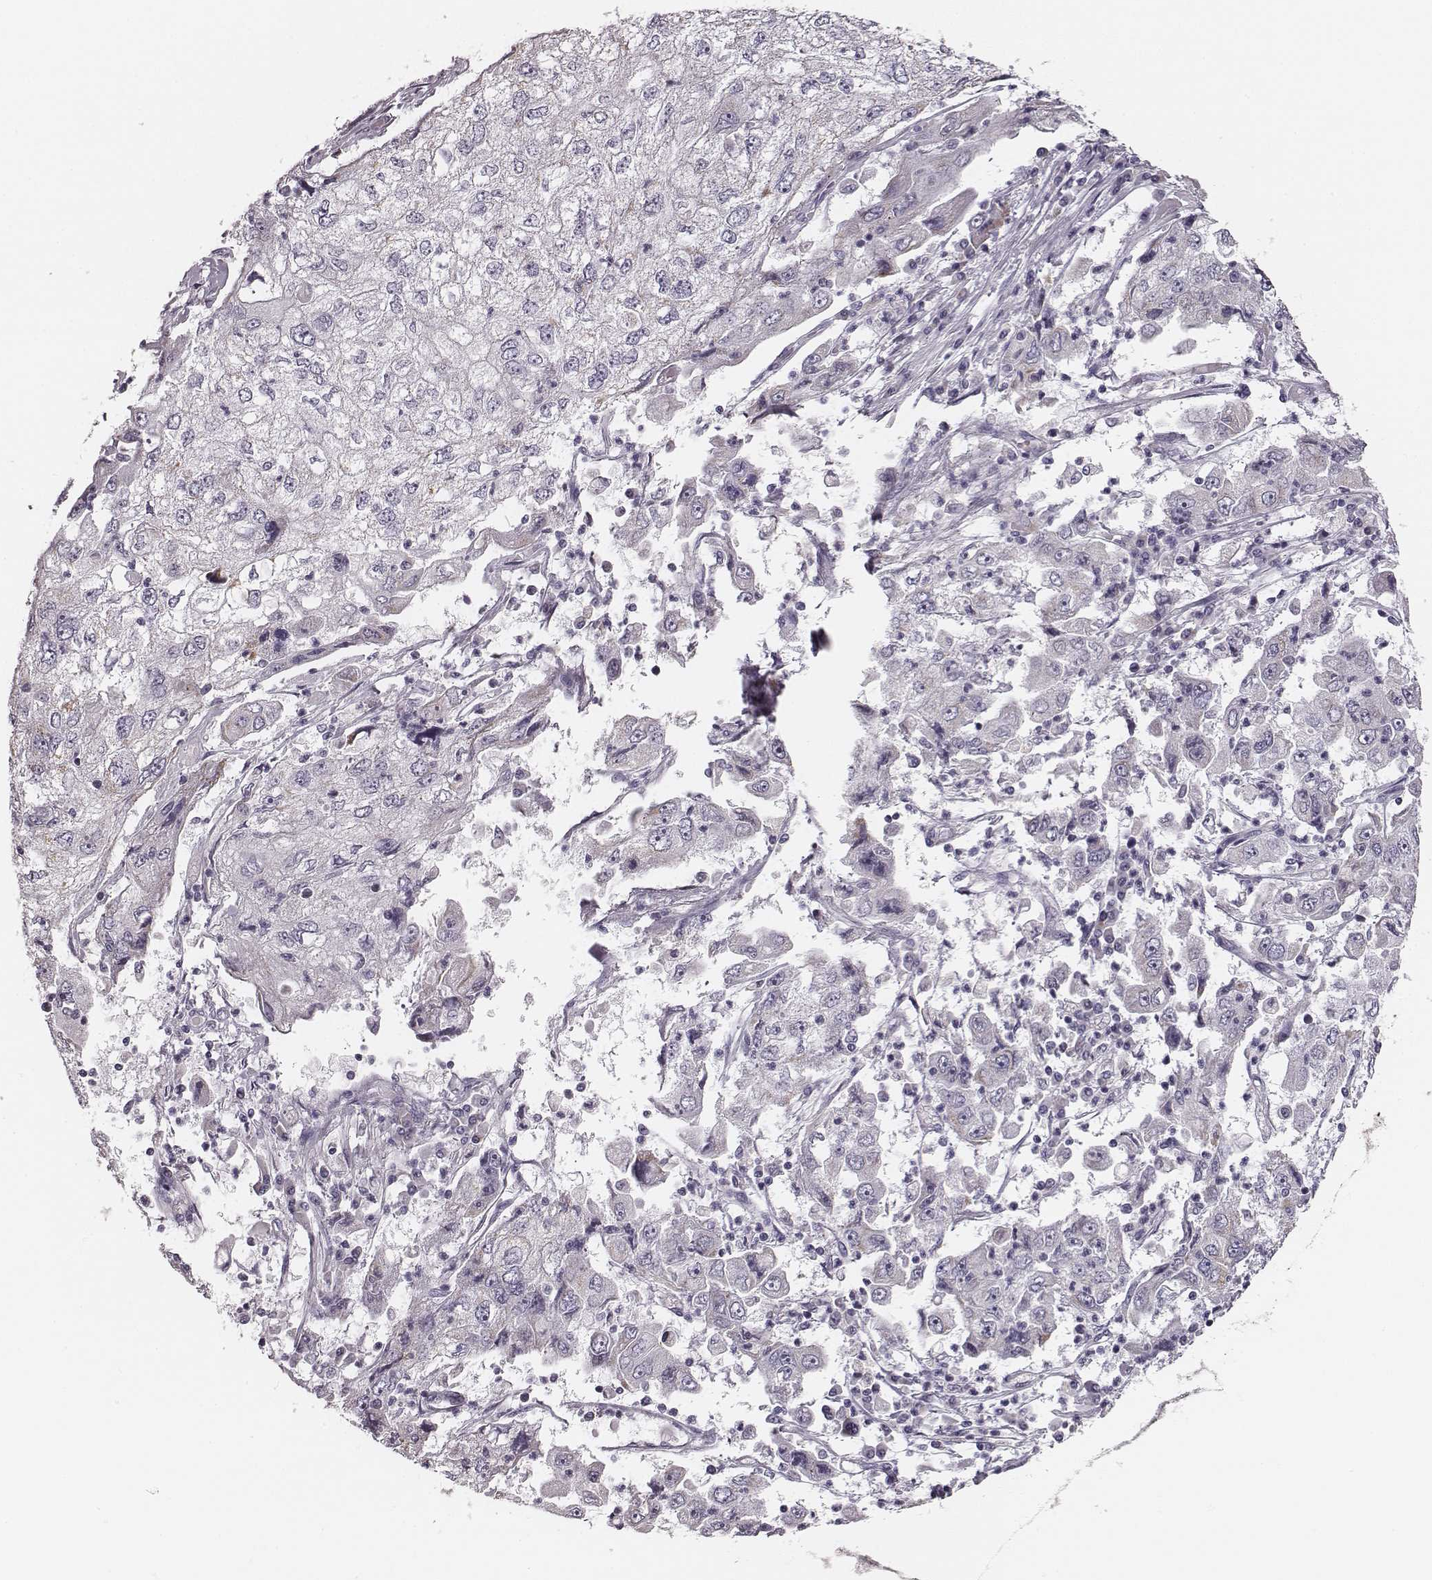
{"staining": {"intensity": "negative", "quantity": "none", "location": "none"}, "tissue": "cervical cancer", "cell_type": "Tumor cells", "image_type": "cancer", "snomed": [{"axis": "morphology", "description": "Squamous cell carcinoma, NOS"}, {"axis": "topography", "description": "Cervix"}], "caption": "Cervical cancer was stained to show a protein in brown. There is no significant staining in tumor cells. (DAB immunohistochemistry visualized using brightfield microscopy, high magnification).", "gene": "UBL4B", "patient": {"sex": "female", "age": 36}}